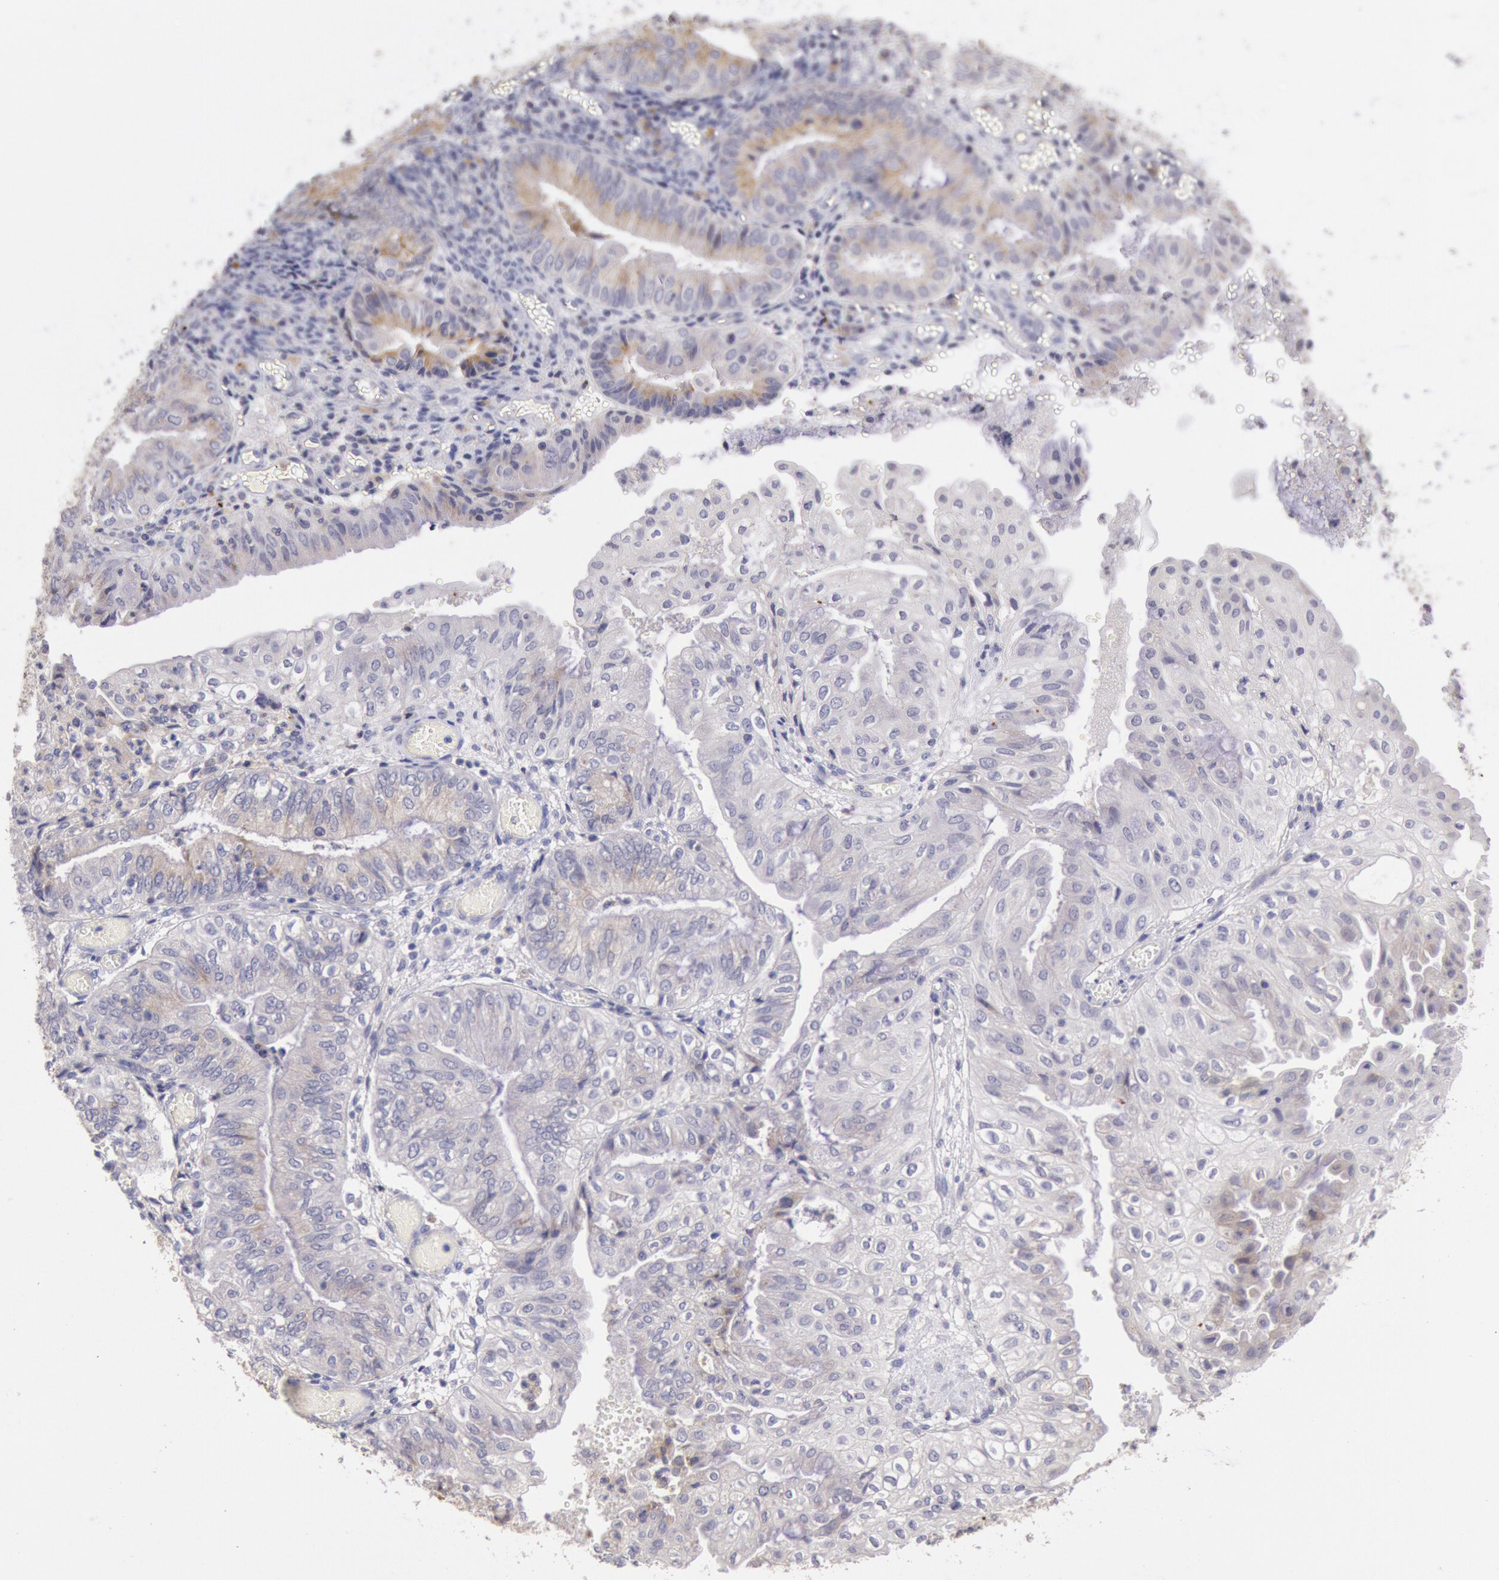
{"staining": {"intensity": "weak", "quantity": "25%-75%", "location": "cytoplasmic/membranous"}, "tissue": "endometrial cancer", "cell_type": "Tumor cells", "image_type": "cancer", "snomed": [{"axis": "morphology", "description": "Adenocarcinoma, NOS"}, {"axis": "topography", "description": "Endometrium"}], "caption": "Endometrial cancer (adenocarcinoma) was stained to show a protein in brown. There is low levels of weak cytoplasmic/membranous positivity in about 25%-75% of tumor cells.", "gene": "GAL3ST1", "patient": {"sex": "female", "age": 55}}